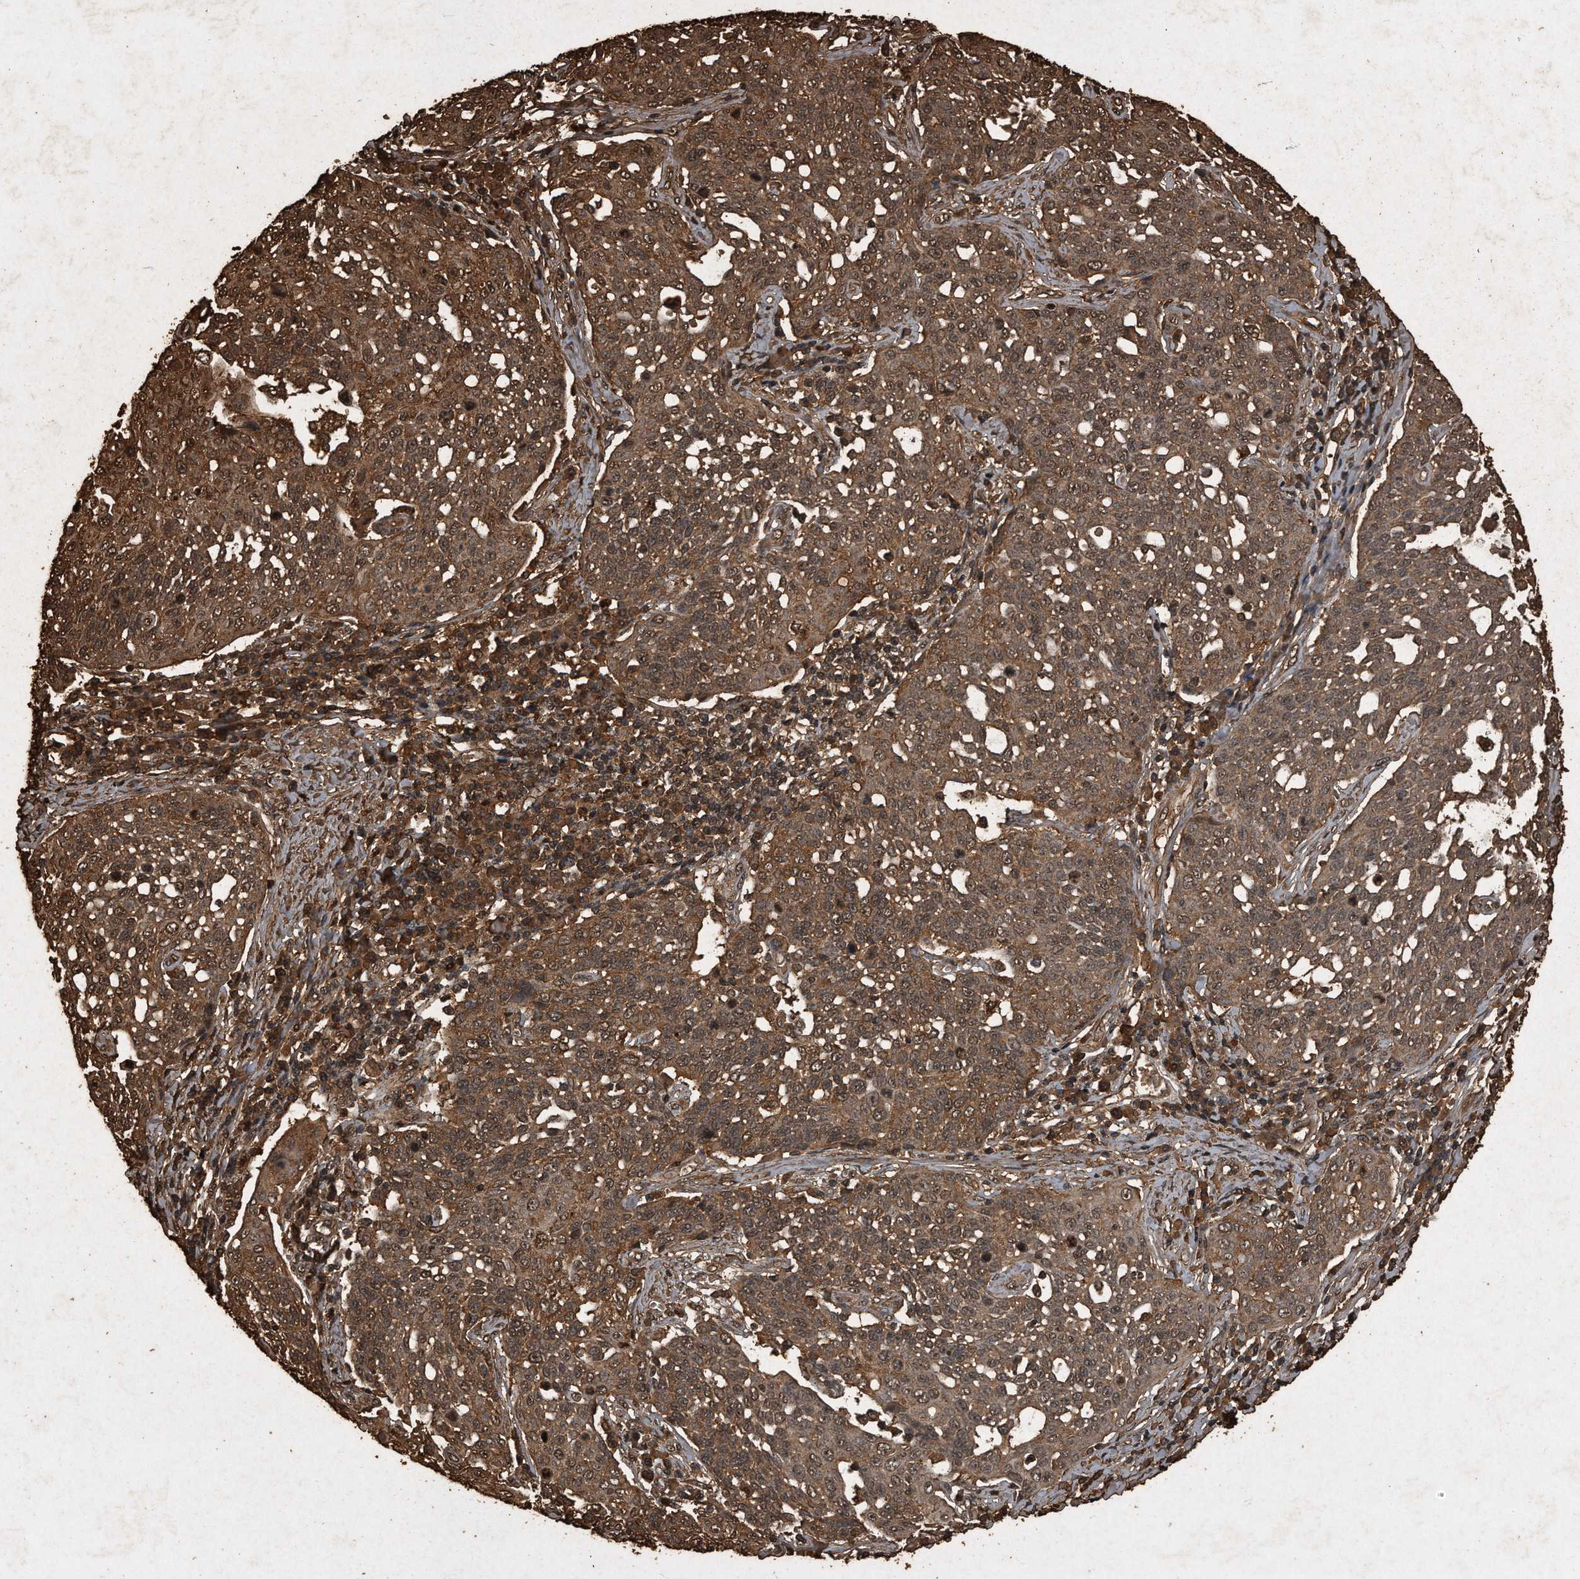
{"staining": {"intensity": "moderate", "quantity": ">75%", "location": "cytoplasmic/membranous,nuclear"}, "tissue": "cervical cancer", "cell_type": "Tumor cells", "image_type": "cancer", "snomed": [{"axis": "morphology", "description": "Squamous cell carcinoma, NOS"}, {"axis": "topography", "description": "Cervix"}], "caption": "Brown immunohistochemical staining in human cervical squamous cell carcinoma demonstrates moderate cytoplasmic/membranous and nuclear expression in approximately >75% of tumor cells.", "gene": "CFLAR", "patient": {"sex": "female", "age": 34}}